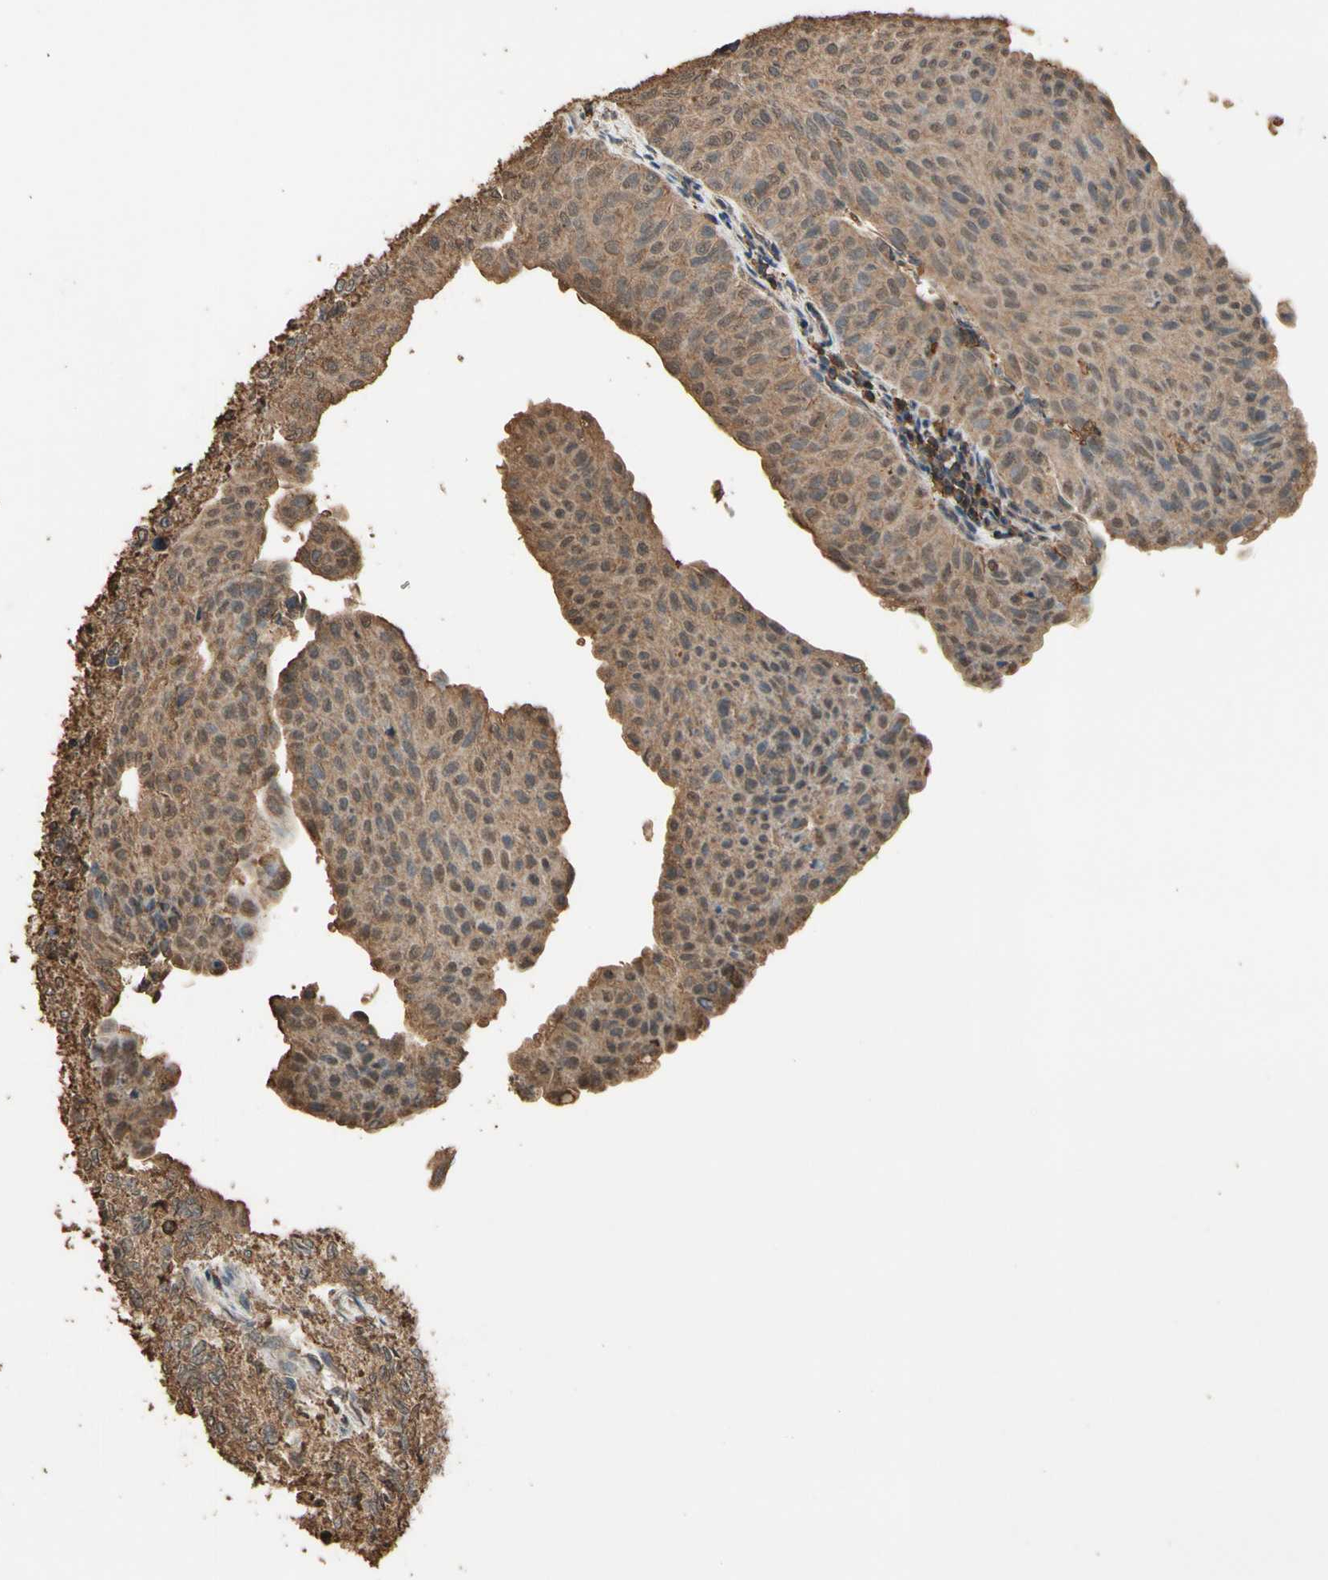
{"staining": {"intensity": "moderate", "quantity": ">75%", "location": "cytoplasmic/membranous"}, "tissue": "urothelial cancer", "cell_type": "Tumor cells", "image_type": "cancer", "snomed": [{"axis": "morphology", "description": "Urothelial carcinoma, Low grade"}, {"axis": "topography", "description": "Urinary bladder"}], "caption": "Immunohistochemical staining of human urothelial cancer exhibits medium levels of moderate cytoplasmic/membranous protein staining in about >75% of tumor cells.", "gene": "TNFSF13B", "patient": {"sex": "male", "age": 78}}